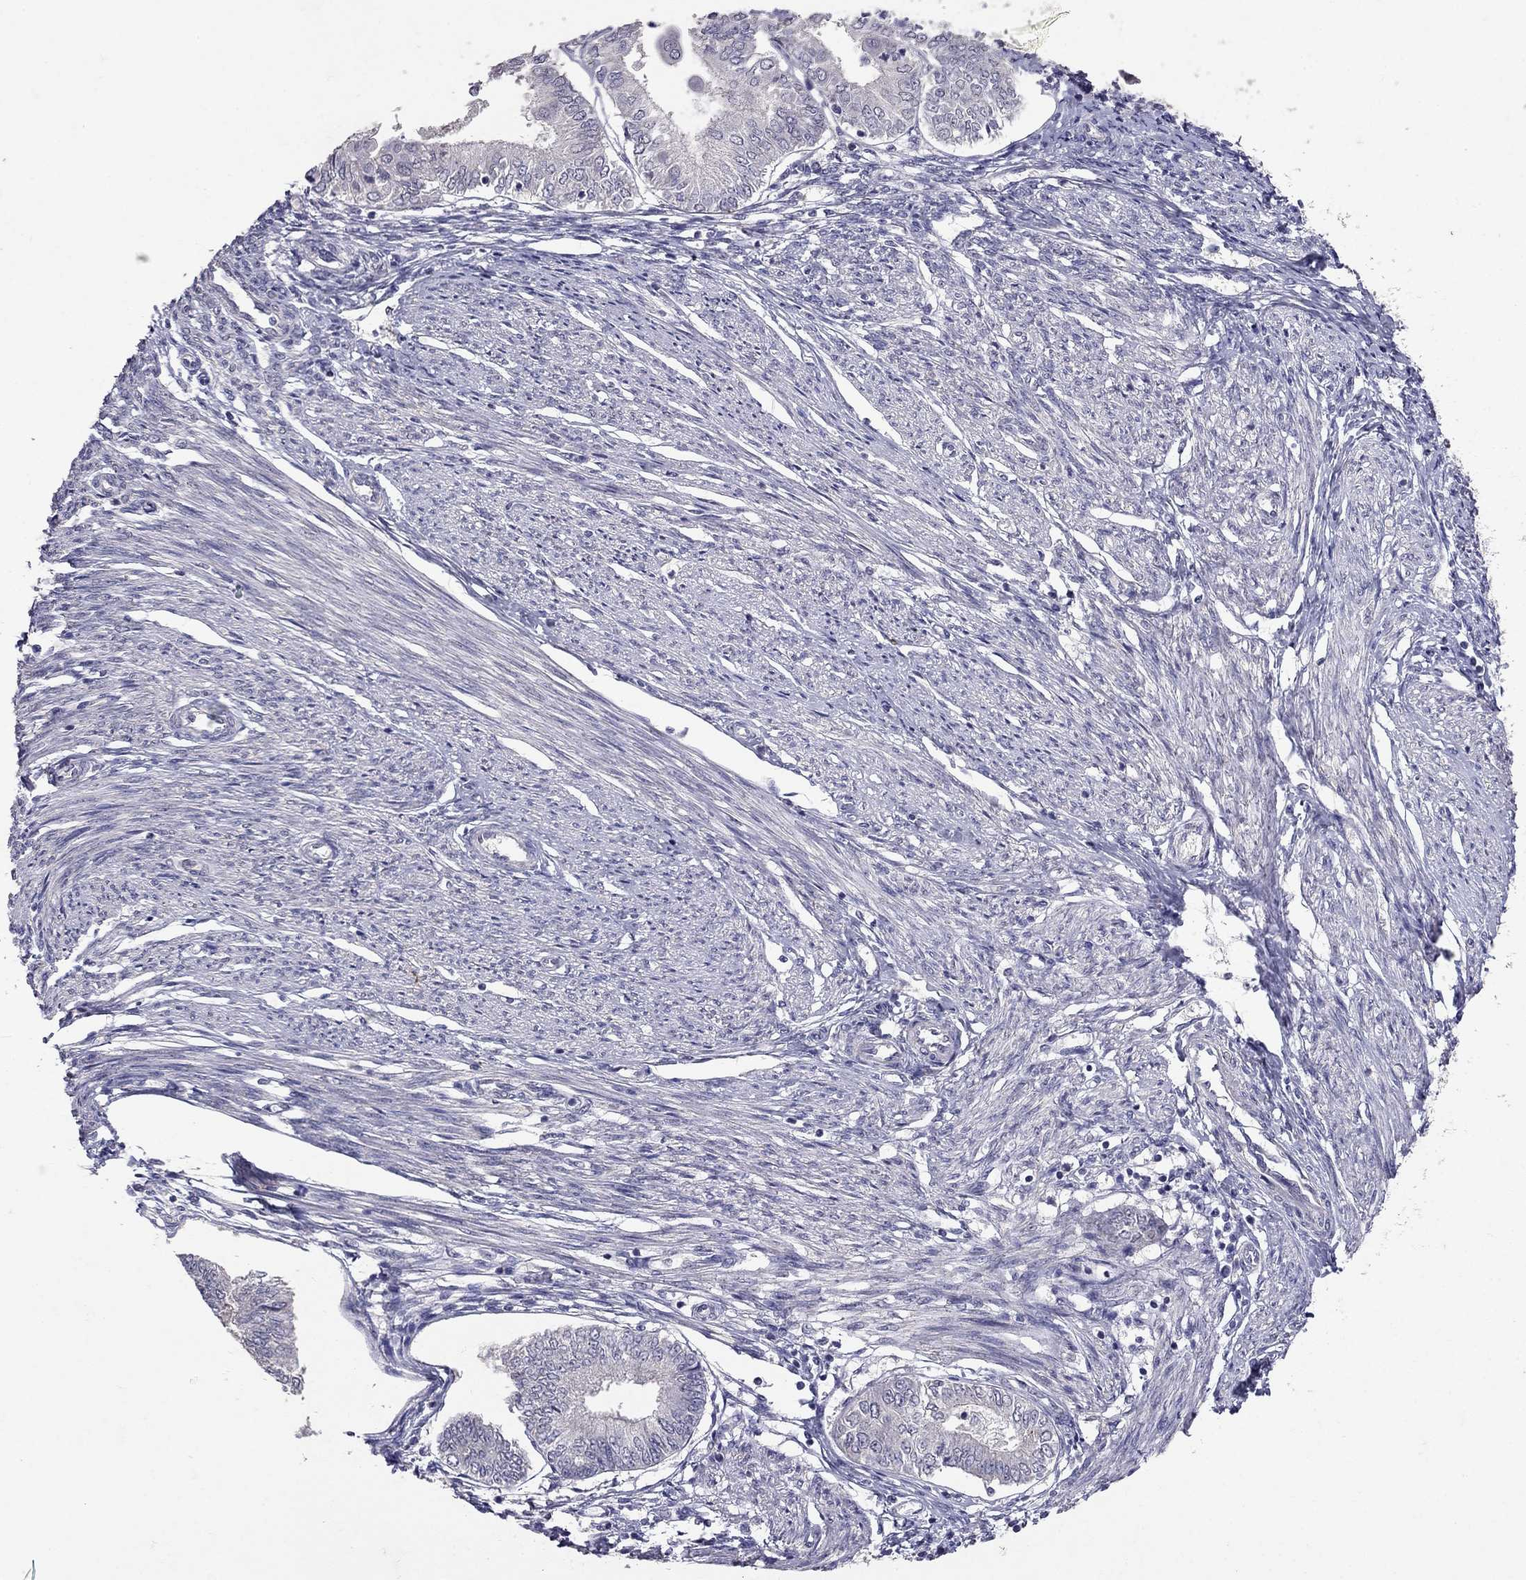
{"staining": {"intensity": "negative", "quantity": "none", "location": "none"}, "tissue": "endometrial cancer", "cell_type": "Tumor cells", "image_type": "cancer", "snomed": [{"axis": "morphology", "description": "Adenocarcinoma, NOS"}, {"axis": "topography", "description": "Endometrium"}], "caption": "A high-resolution image shows immunohistochemistry (IHC) staining of endometrial cancer, which reveals no significant staining in tumor cells.", "gene": "FST", "patient": {"sex": "female", "age": 68}}